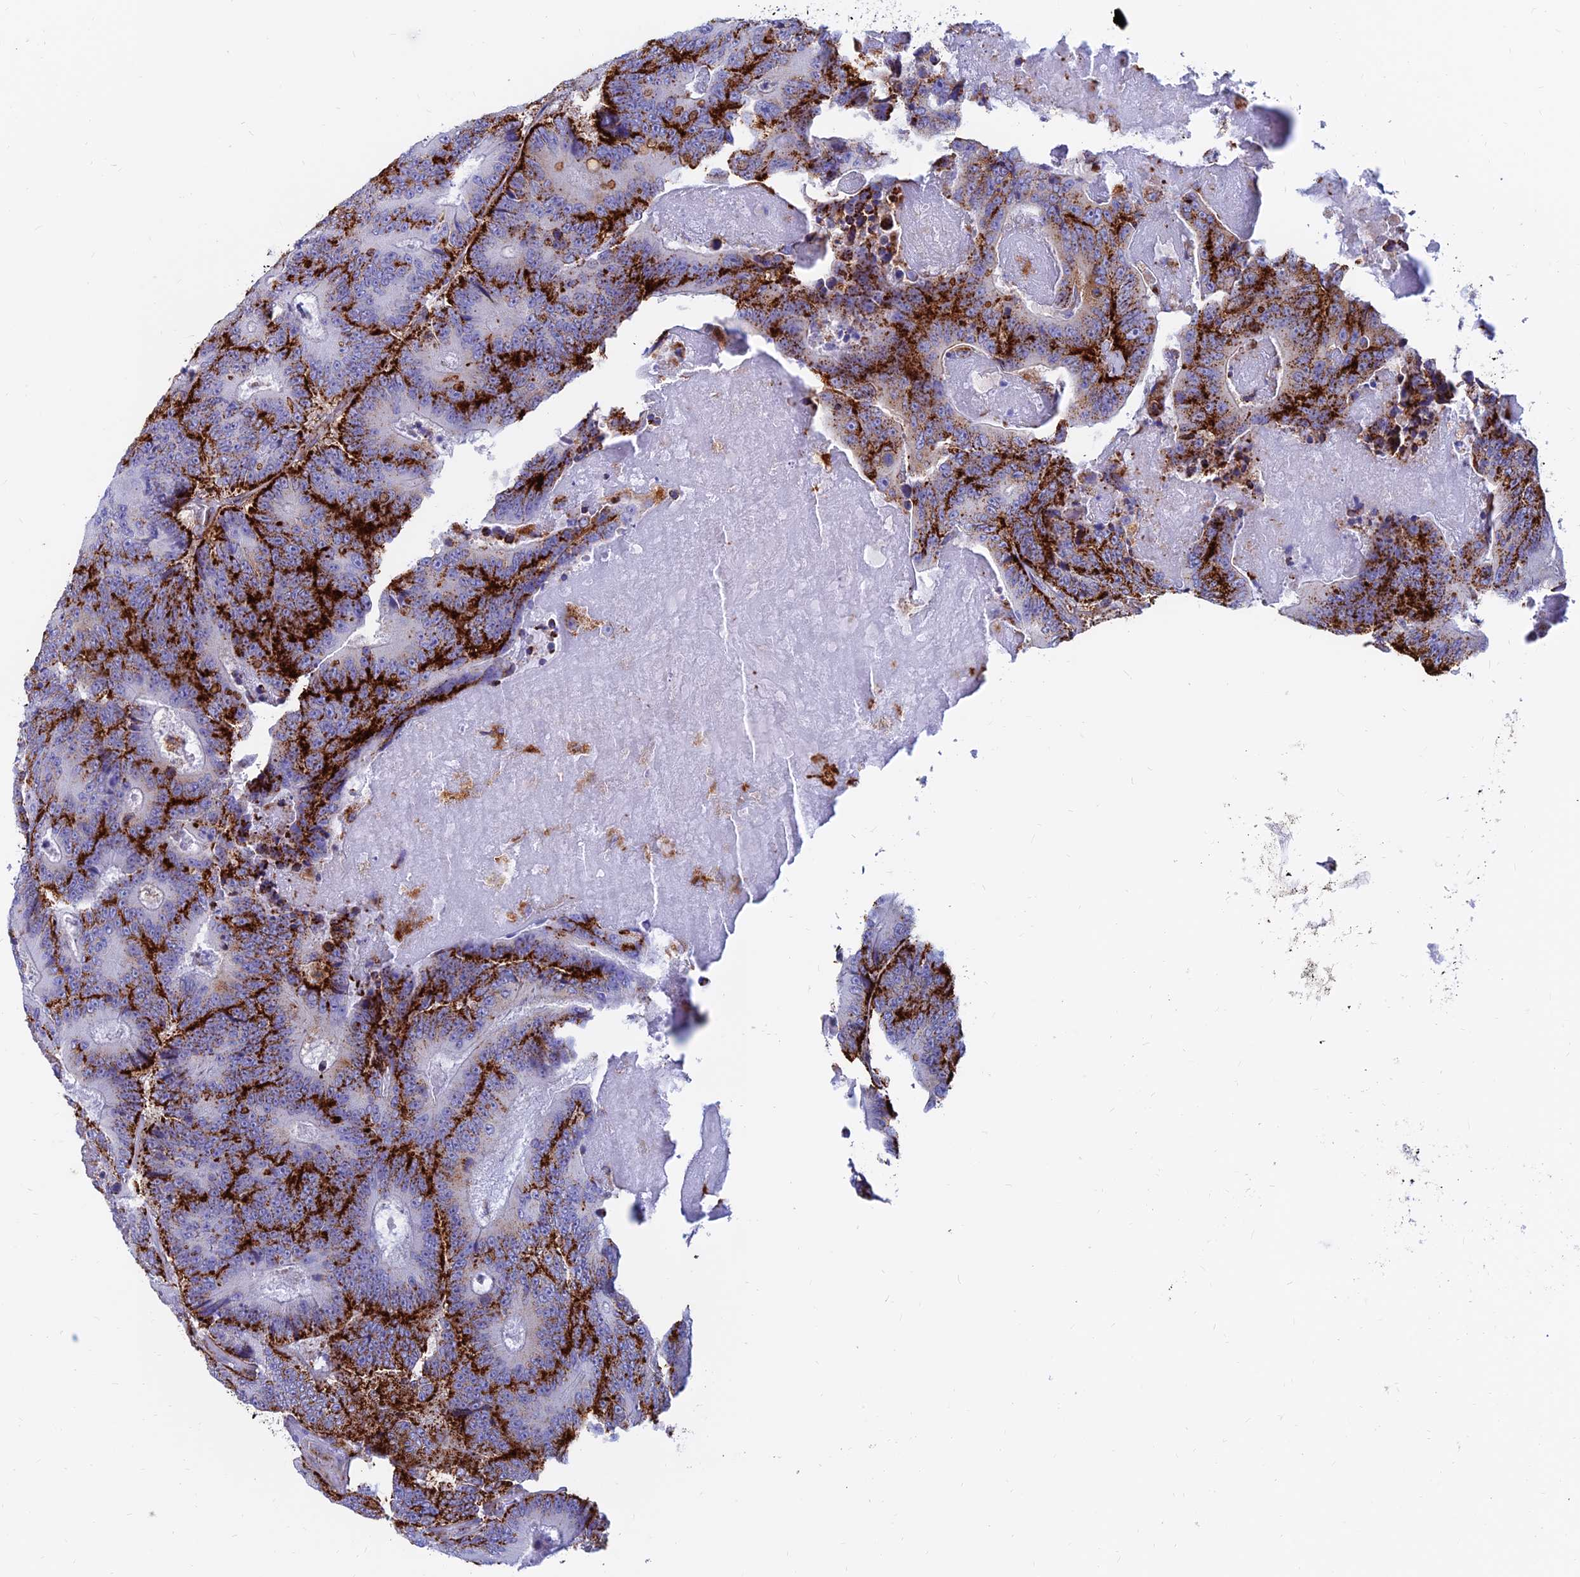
{"staining": {"intensity": "strong", "quantity": ">75%", "location": "cytoplasmic/membranous"}, "tissue": "colorectal cancer", "cell_type": "Tumor cells", "image_type": "cancer", "snomed": [{"axis": "morphology", "description": "Adenocarcinoma, NOS"}, {"axis": "topography", "description": "Colon"}], "caption": "Strong cytoplasmic/membranous protein expression is present in about >75% of tumor cells in adenocarcinoma (colorectal).", "gene": "SPNS1", "patient": {"sex": "male", "age": 83}}